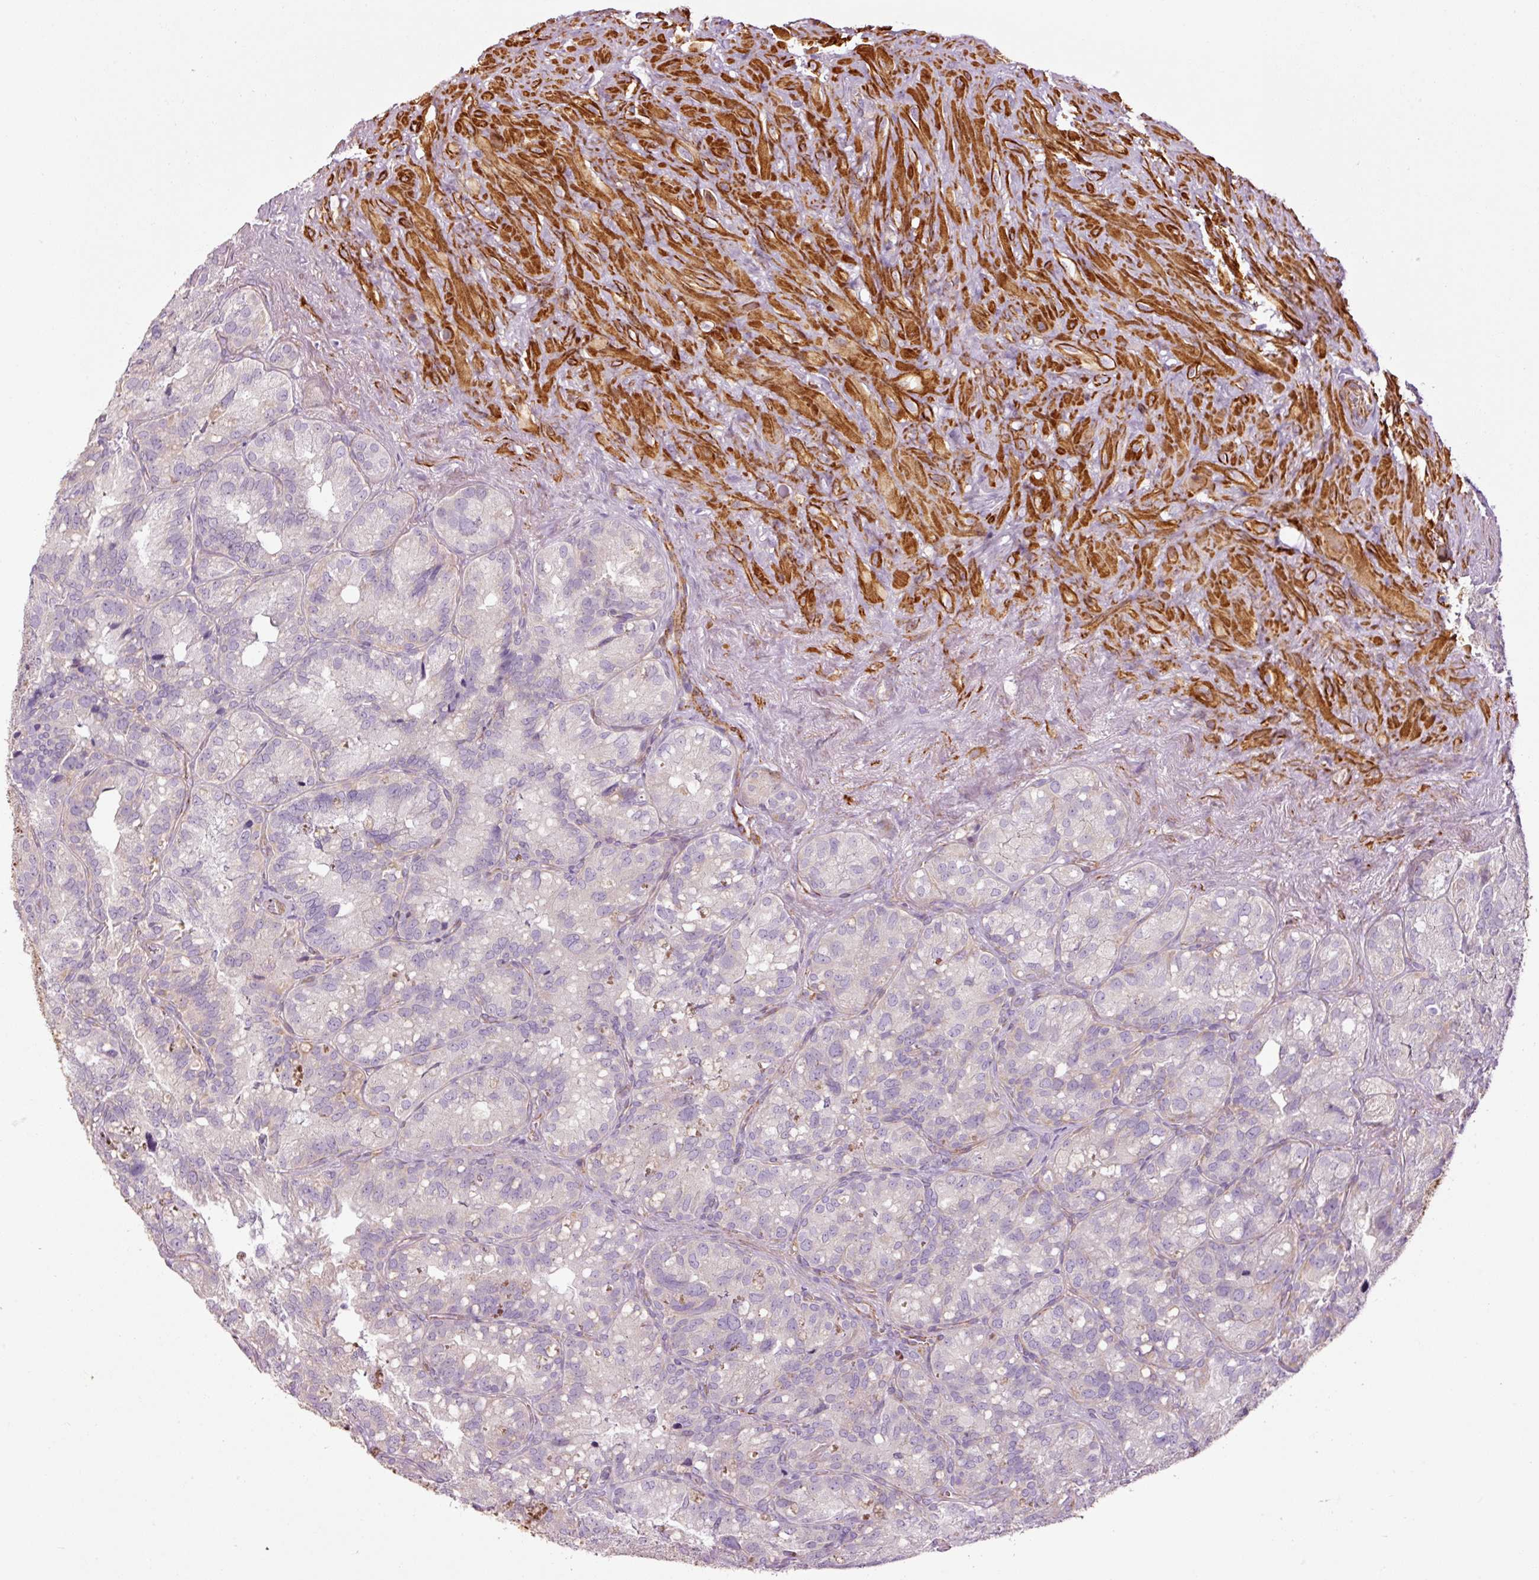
{"staining": {"intensity": "negative", "quantity": "none", "location": "none"}, "tissue": "seminal vesicle", "cell_type": "Glandular cells", "image_type": "normal", "snomed": [{"axis": "morphology", "description": "Normal tissue, NOS"}, {"axis": "topography", "description": "Seminal veicle"}], "caption": "There is no significant expression in glandular cells of seminal vesicle. (DAB (3,3'-diaminobenzidine) immunohistochemistry (IHC) visualized using brightfield microscopy, high magnification).", "gene": "ANKRD20A1", "patient": {"sex": "male", "age": 69}}